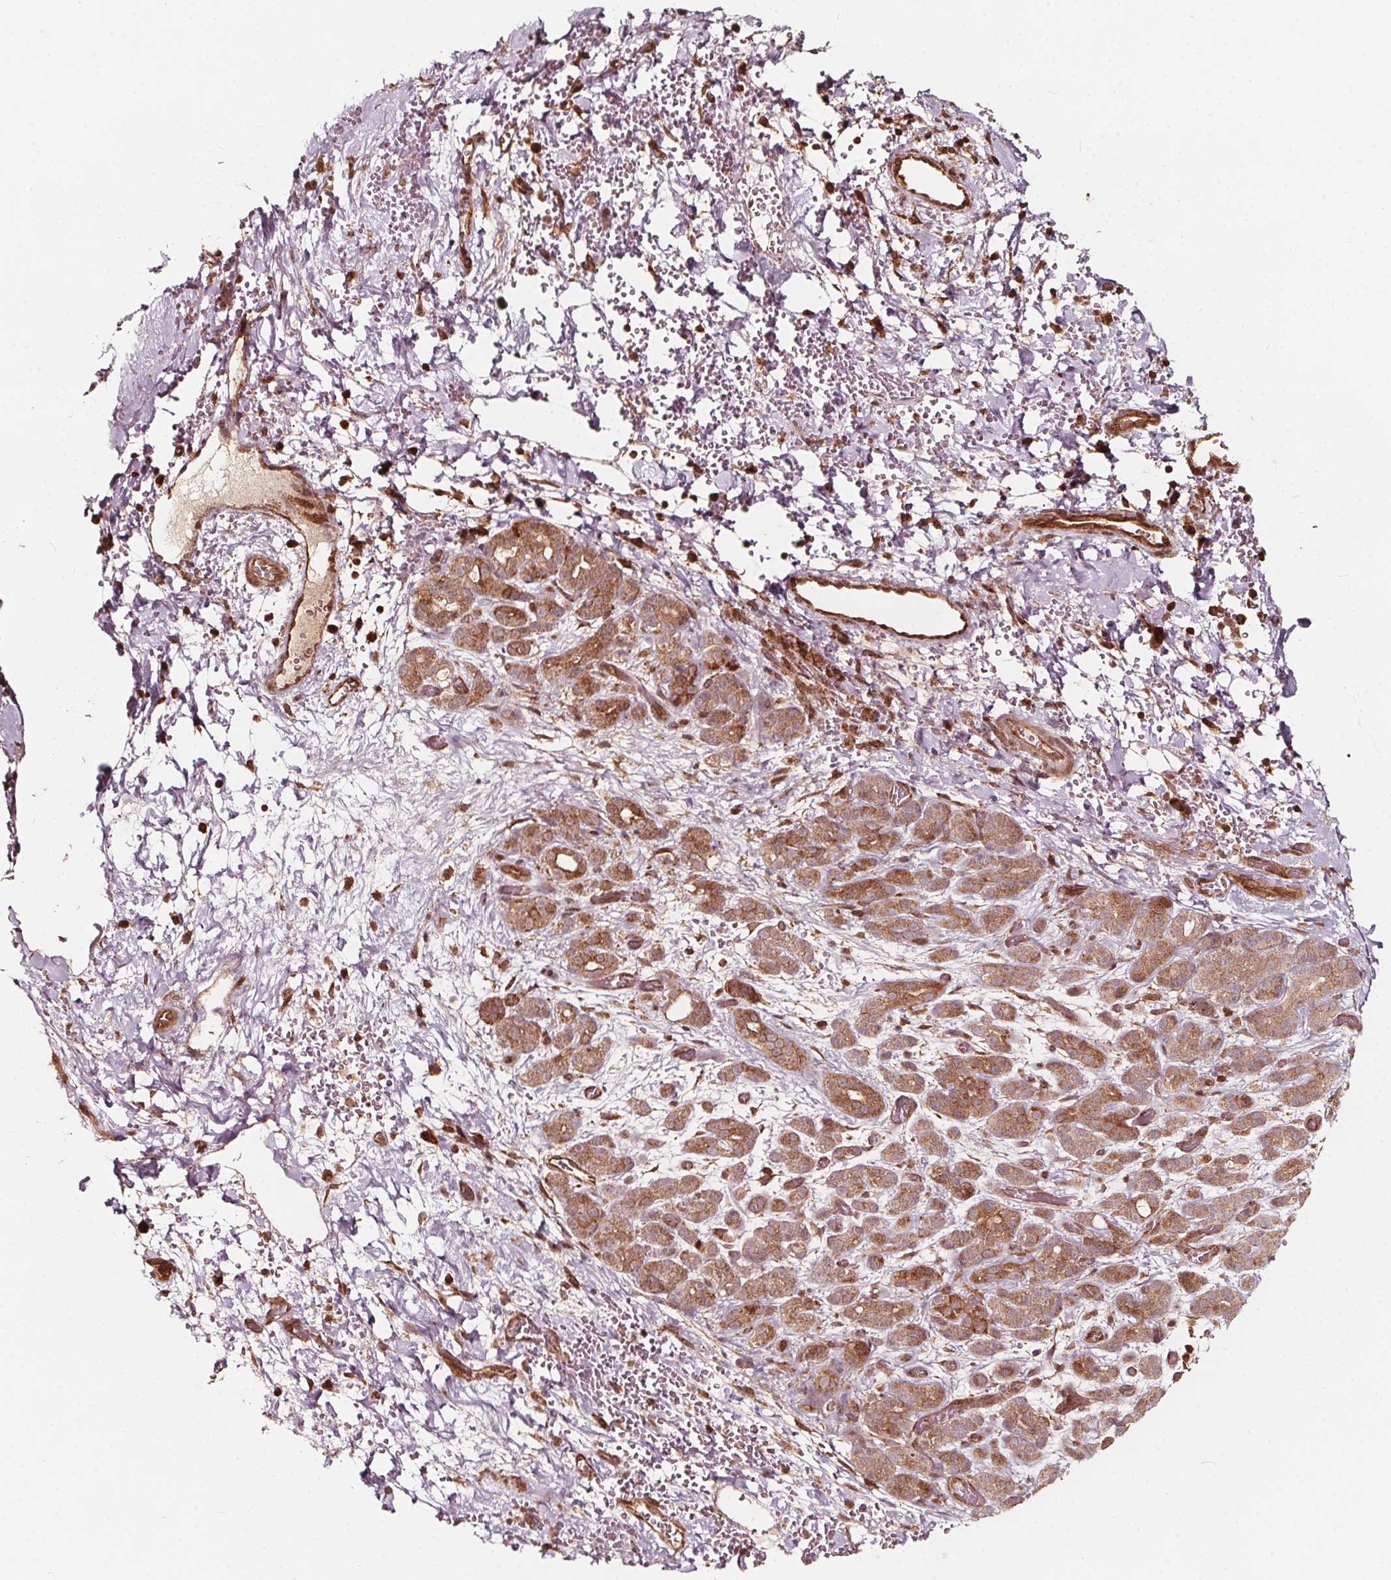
{"staining": {"intensity": "moderate", "quantity": "25%-75%", "location": "cytoplasmic/membranous"}, "tissue": "pancreatic cancer", "cell_type": "Tumor cells", "image_type": "cancer", "snomed": [{"axis": "morphology", "description": "Adenocarcinoma, NOS"}, {"axis": "topography", "description": "Pancreas"}], "caption": "Pancreatic cancer tissue demonstrates moderate cytoplasmic/membranous expression in approximately 25%-75% of tumor cells, visualized by immunohistochemistry. Immunohistochemistry (ihc) stains the protein in brown and the nuclei are stained blue.", "gene": "AIP", "patient": {"sex": "male", "age": 44}}